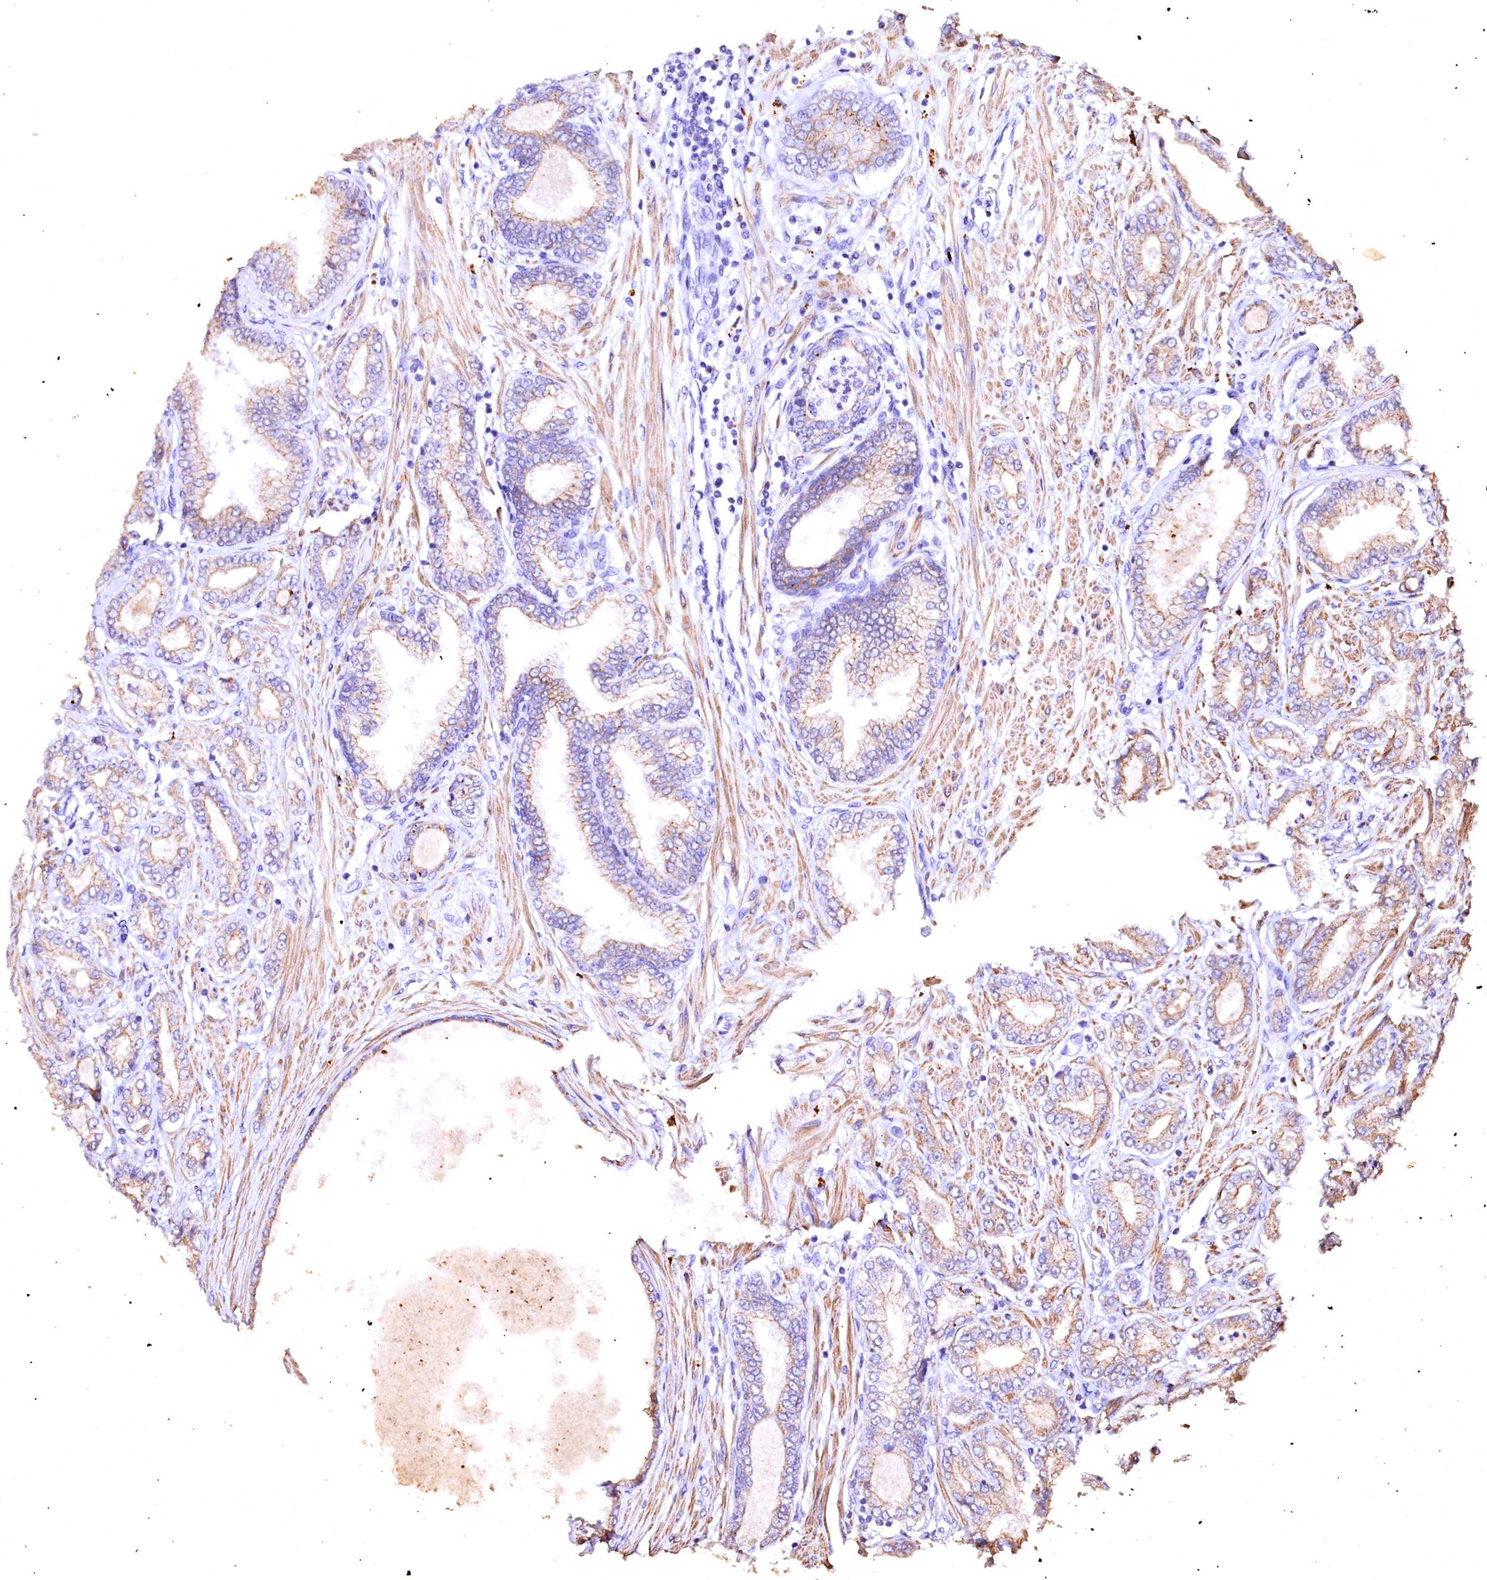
{"staining": {"intensity": "weak", "quantity": "25%-75%", "location": "cytoplasmic/membranous"}, "tissue": "prostate cancer", "cell_type": "Tumor cells", "image_type": "cancer", "snomed": [{"axis": "morphology", "description": "Adenocarcinoma, Low grade"}, {"axis": "topography", "description": "Prostate"}], "caption": "Tumor cells display low levels of weak cytoplasmic/membranous staining in approximately 25%-75% of cells in adenocarcinoma (low-grade) (prostate).", "gene": "VPS36", "patient": {"sex": "male", "age": 63}}